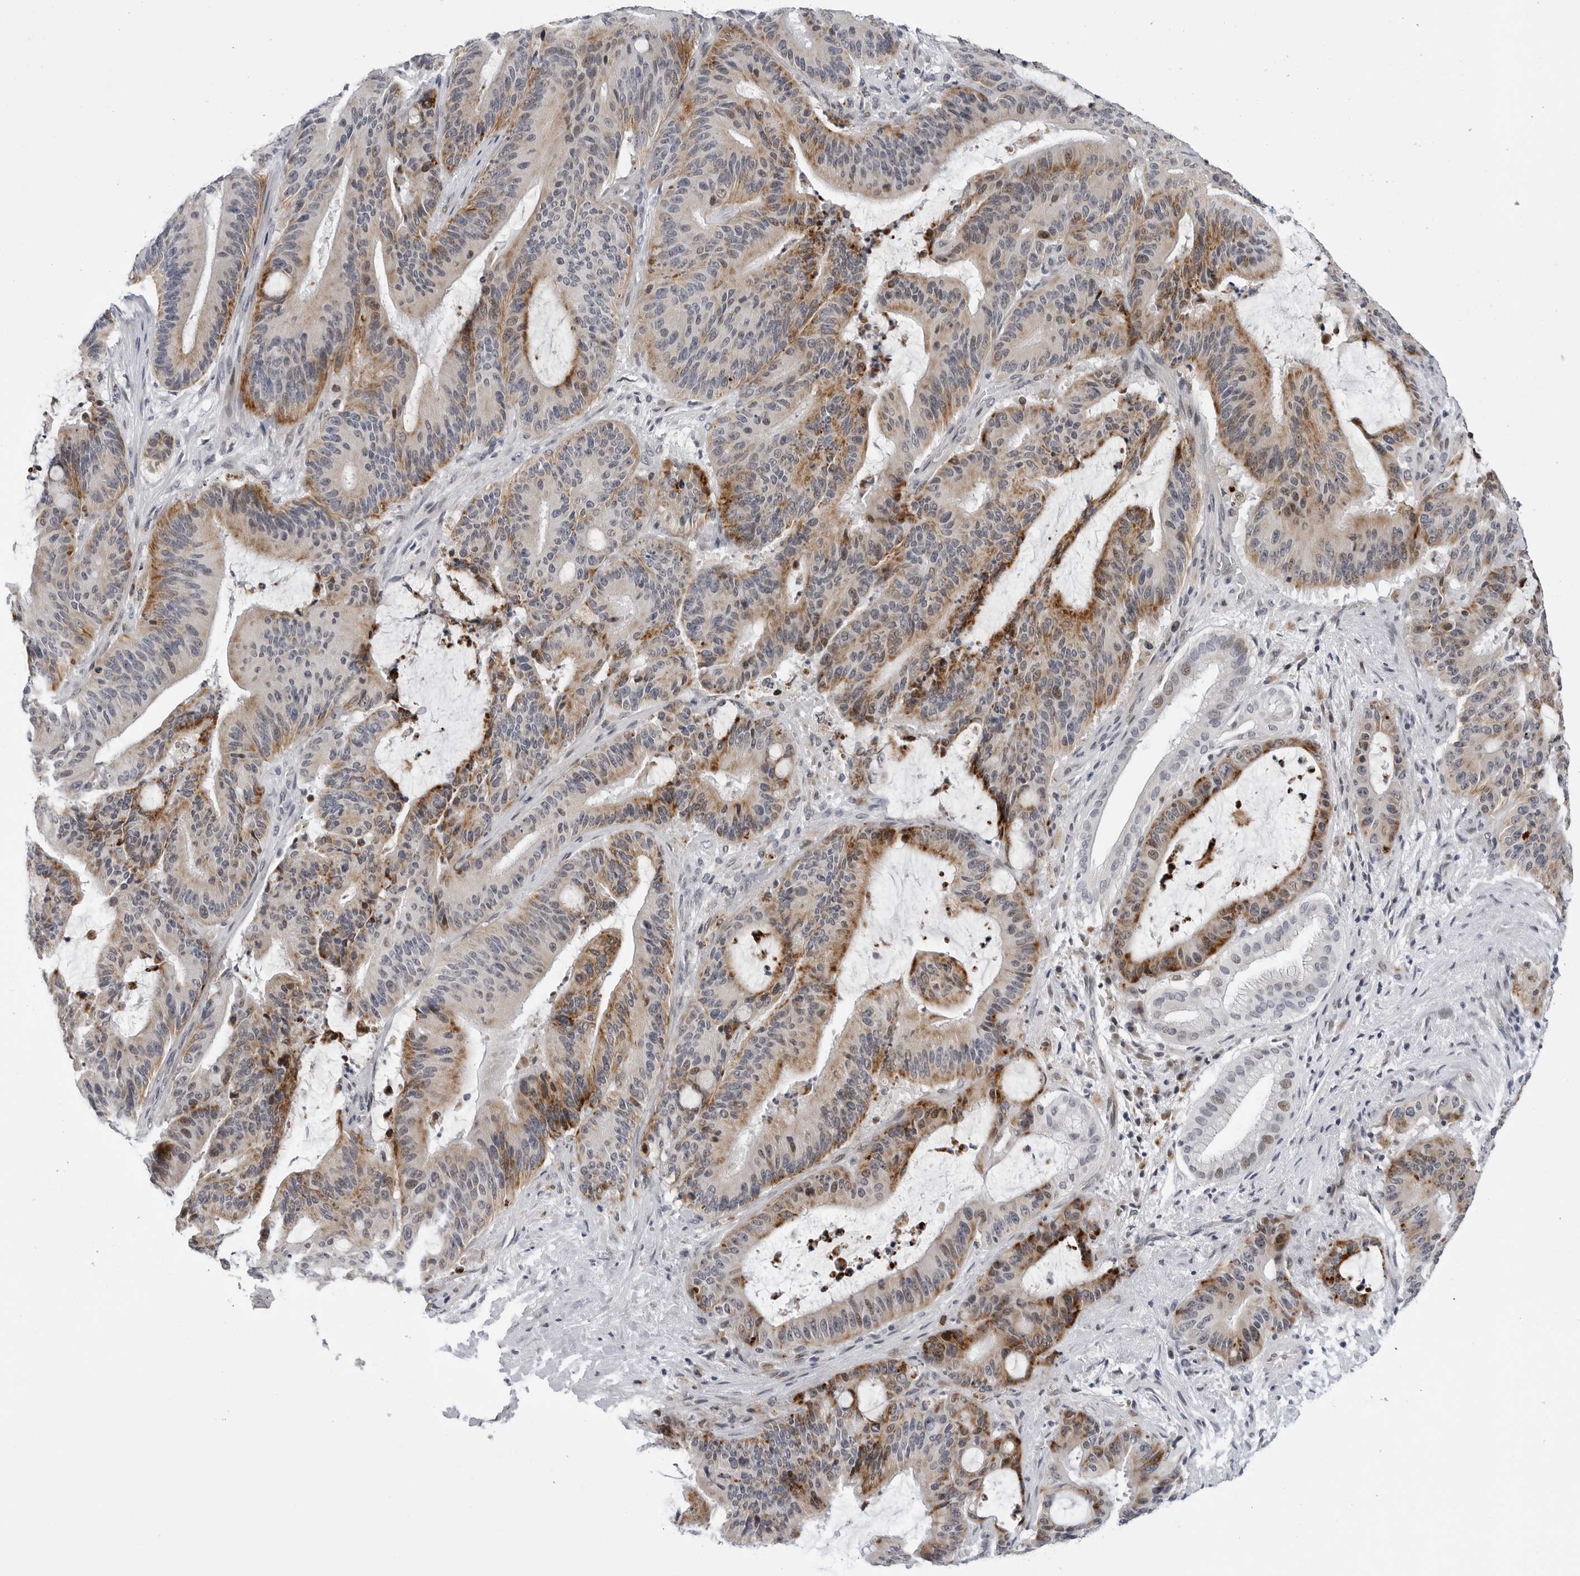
{"staining": {"intensity": "moderate", "quantity": "25%-75%", "location": "cytoplasmic/membranous"}, "tissue": "liver cancer", "cell_type": "Tumor cells", "image_type": "cancer", "snomed": [{"axis": "morphology", "description": "Normal tissue, NOS"}, {"axis": "morphology", "description": "Cholangiocarcinoma"}, {"axis": "topography", "description": "Liver"}, {"axis": "topography", "description": "Peripheral nerve tissue"}], "caption": "Brown immunohistochemical staining in liver cancer reveals moderate cytoplasmic/membranous positivity in approximately 25%-75% of tumor cells.", "gene": "CDK20", "patient": {"sex": "female", "age": 73}}